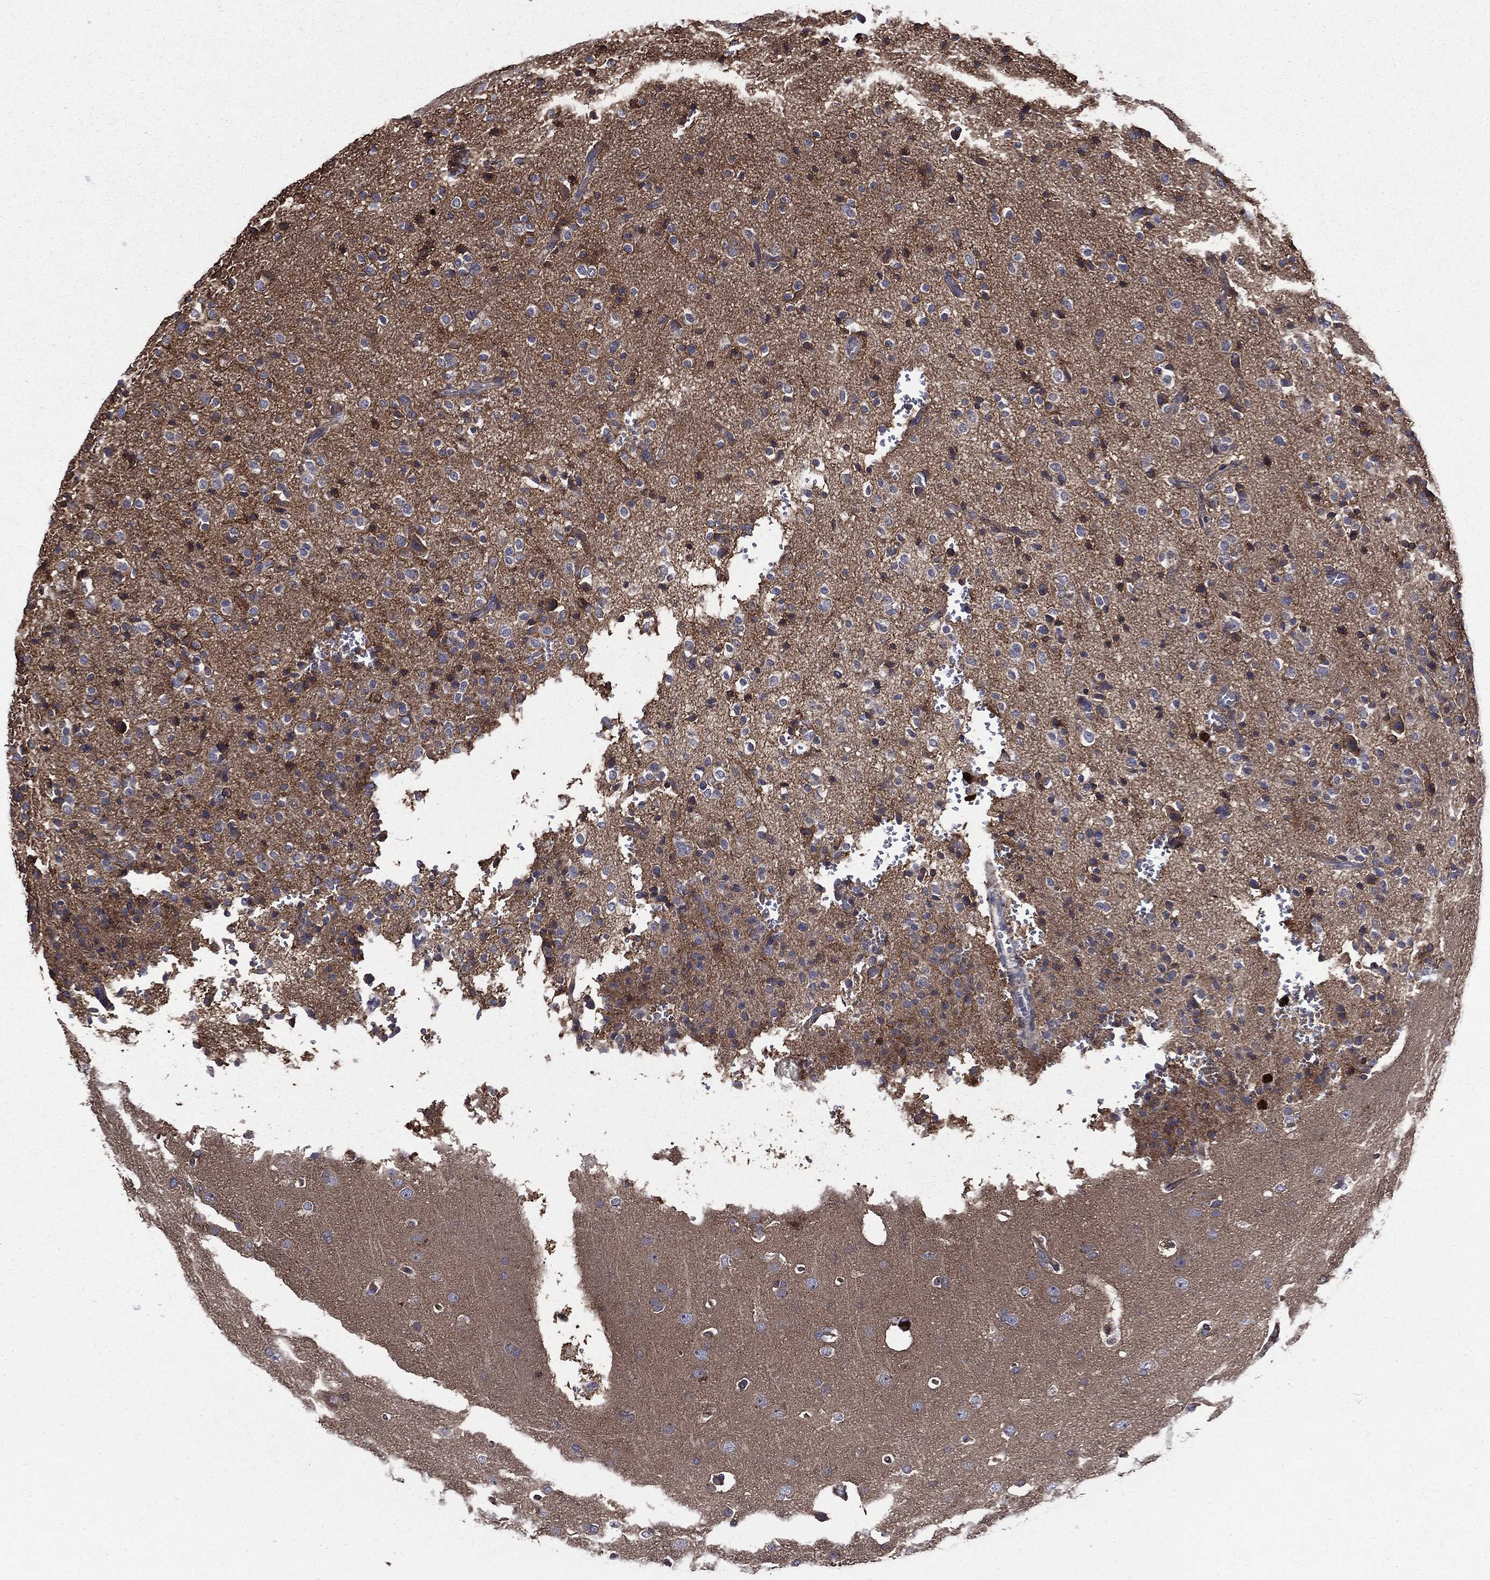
{"staining": {"intensity": "negative", "quantity": "none", "location": "none"}, "tissue": "glioma", "cell_type": "Tumor cells", "image_type": "cancer", "snomed": [{"axis": "morphology", "description": "Glioma, malignant, Low grade"}, {"axis": "topography", "description": "Brain"}], "caption": "Tumor cells are negative for protein expression in human malignant glioma (low-grade).", "gene": "PDCD6IP", "patient": {"sex": "male", "age": 41}}